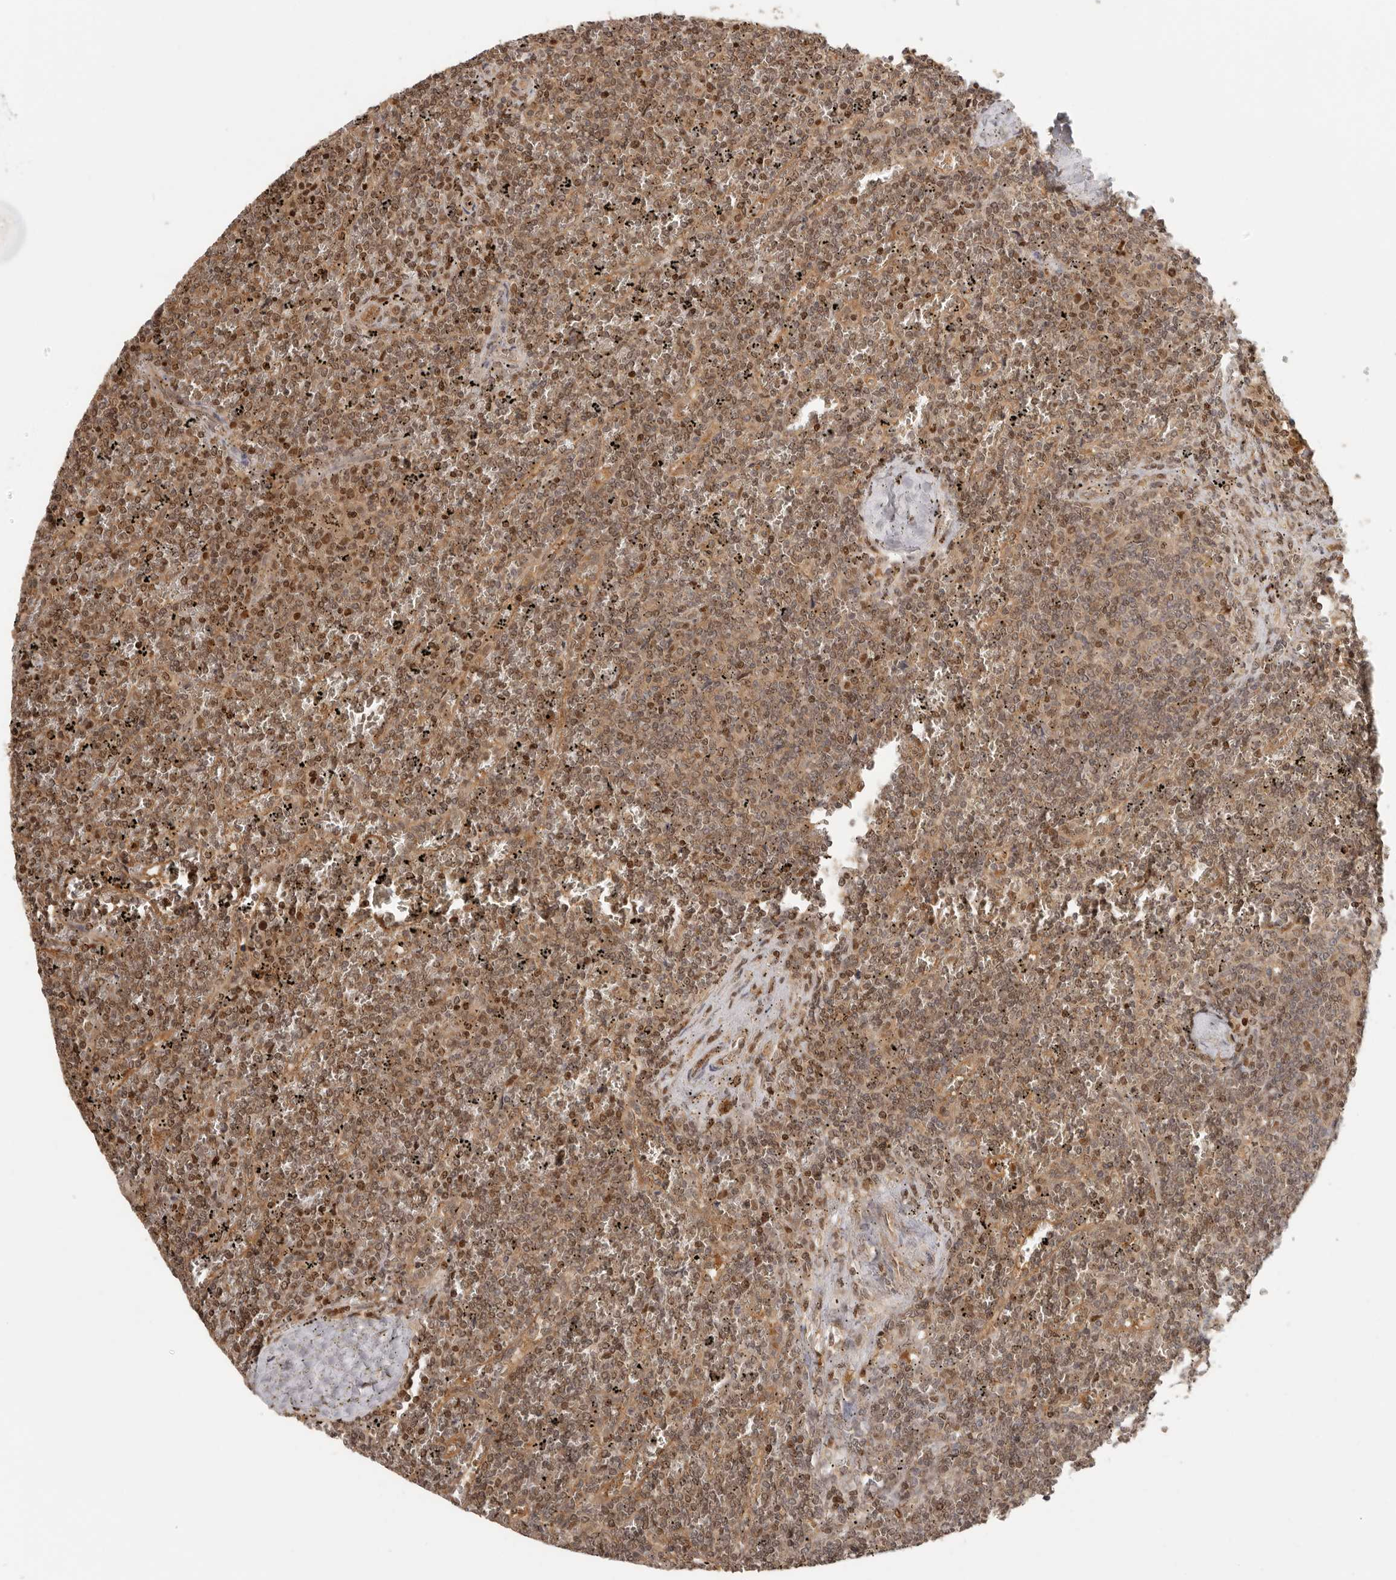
{"staining": {"intensity": "moderate", "quantity": ">75%", "location": "nuclear"}, "tissue": "lymphoma", "cell_type": "Tumor cells", "image_type": "cancer", "snomed": [{"axis": "morphology", "description": "Malignant lymphoma, non-Hodgkin's type, Low grade"}, {"axis": "topography", "description": "Spleen"}], "caption": "Human low-grade malignant lymphoma, non-Hodgkin's type stained for a protein (brown) reveals moderate nuclear positive staining in approximately >75% of tumor cells.", "gene": "PSMA5", "patient": {"sex": "female", "age": 19}}